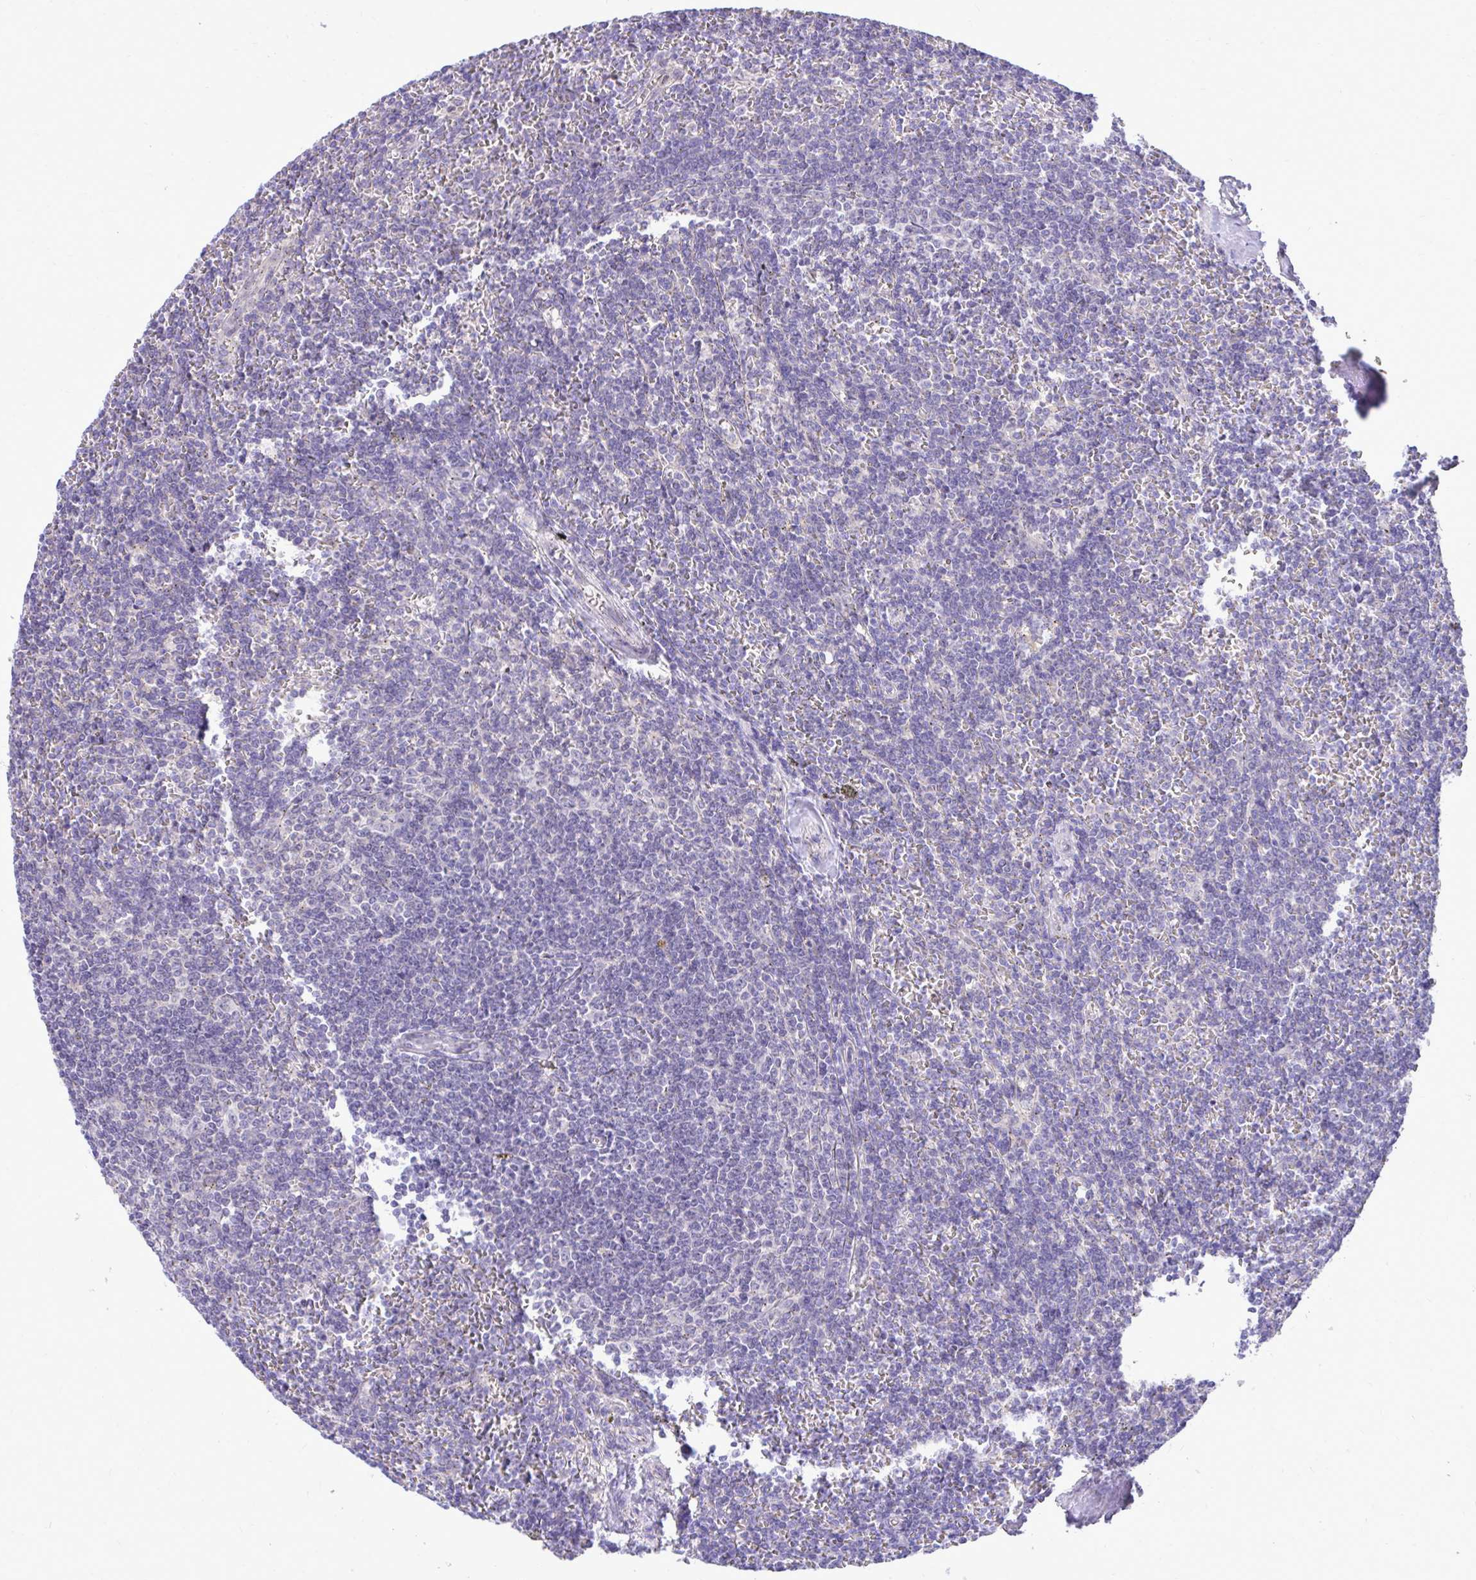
{"staining": {"intensity": "negative", "quantity": "none", "location": "none"}, "tissue": "lymphoma", "cell_type": "Tumor cells", "image_type": "cancer", "snomed": [{"axis": "morphology", "description": "Malignant lymphoma, non-Hodgkin's type, Low grade"}, {"axis": "topography", "description": "Spleen"}], "caption": "Micrograph shows no protein positivity in tumor cells of malignant lymphoma, non-Hodgkin's type (low-grade) tissue. Brightfield microscopy of immunohistochemistry stained with DAB (brown) and hematoxylin (blue), captured at high magnification.", "gene": "CEACAM18", "patient": {"sex": "male", "age": 78}}